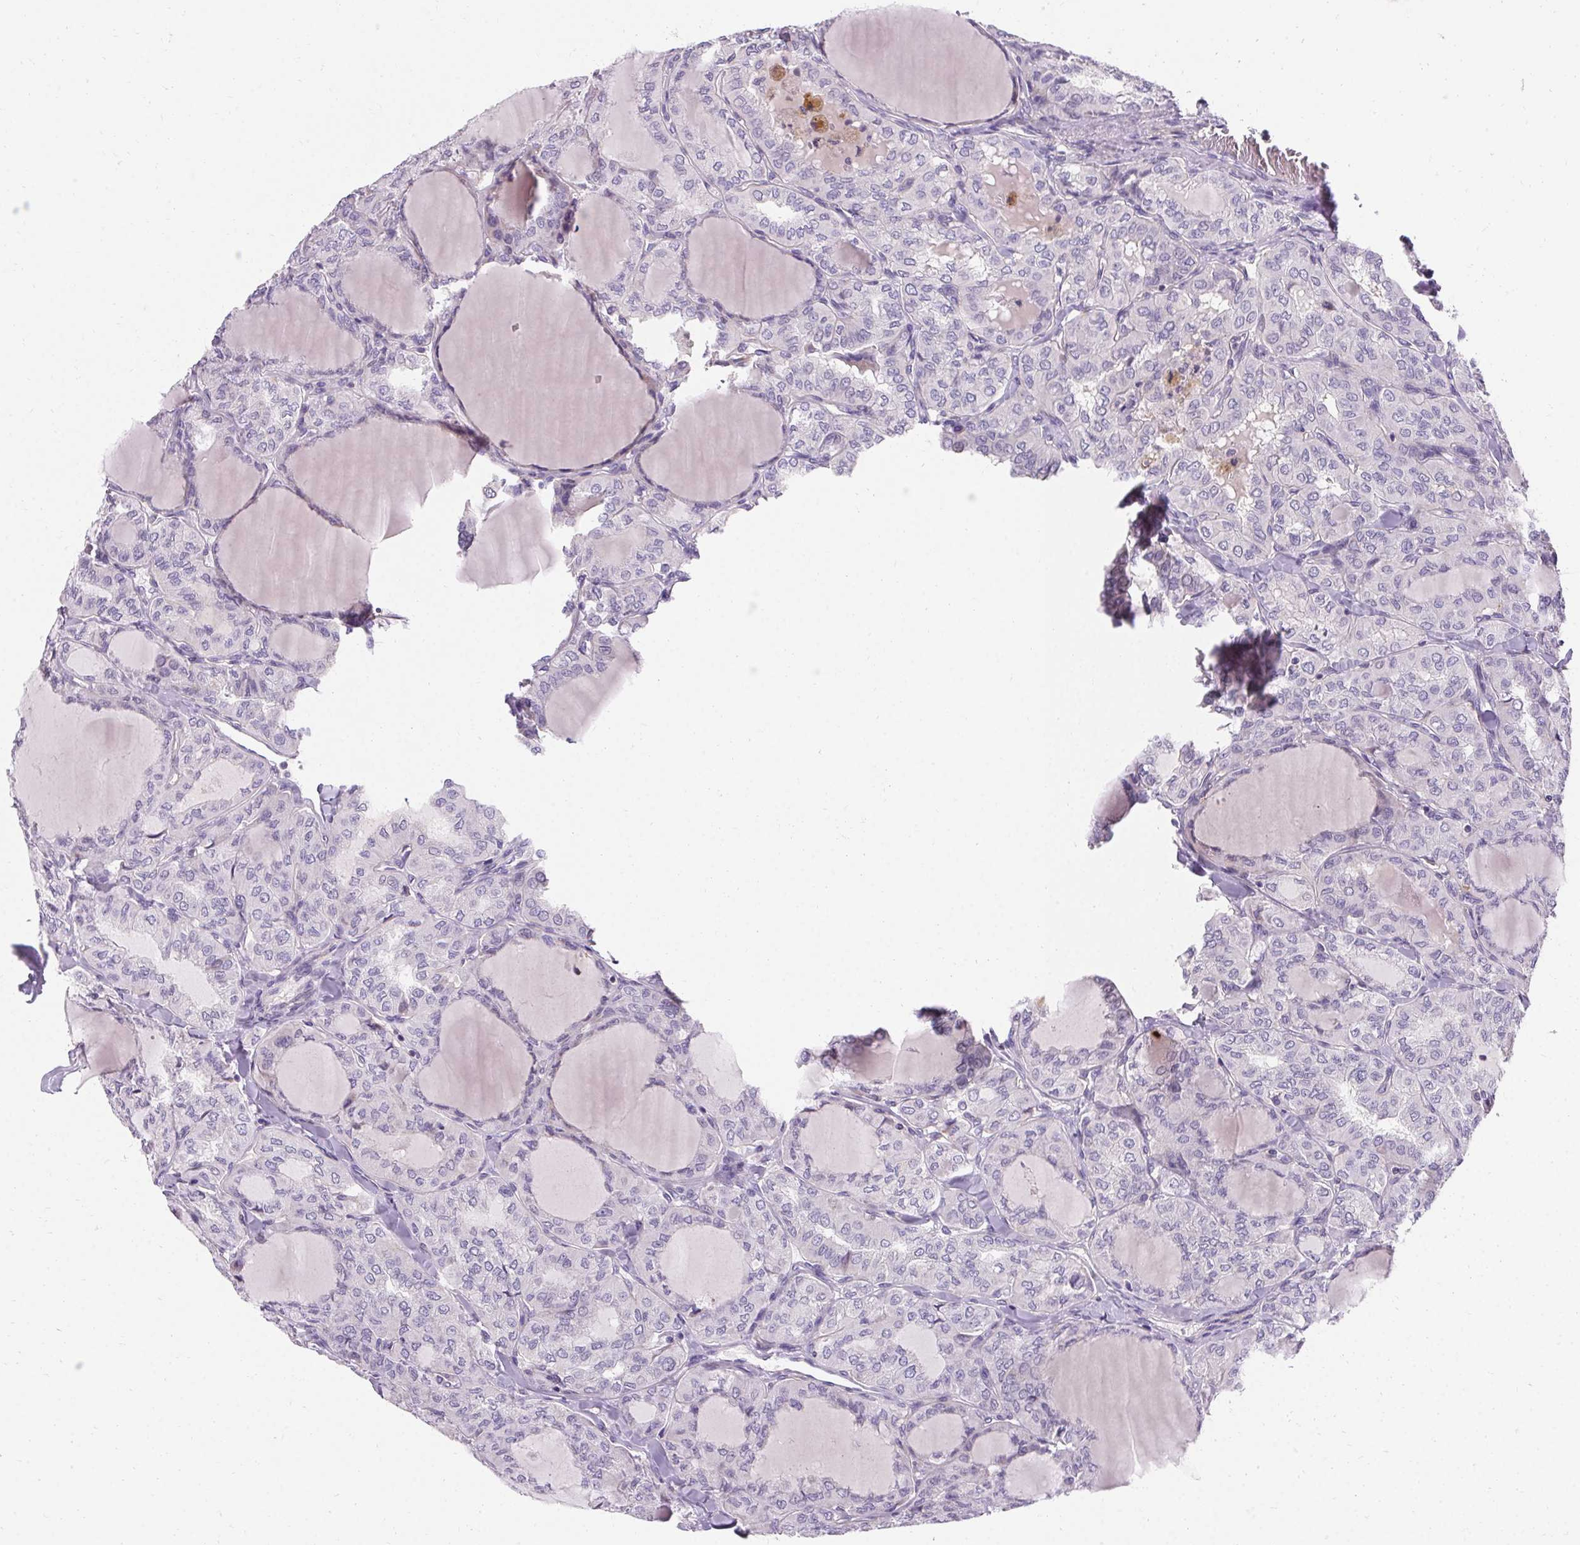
{"staining": {"intensity": "negative", "quantity": "none", "location": "none"}, "tissue": "thyroid cancer", "cell_type": "Tumor cells", "image_type": "cancer", "snomed": [{"axis": "morphology", "description": "Papillary adenocarcinoma, NOS"}, {"axis": "topography", "description": "Thyroid gland"}], "caption": "Thyroid papillary adenocarcinoma was stained to show a protein in brown. There is no significant staining in tumor cells.", "gene": "TRIP13", "patient": {"sex": "male", "age": 20}}